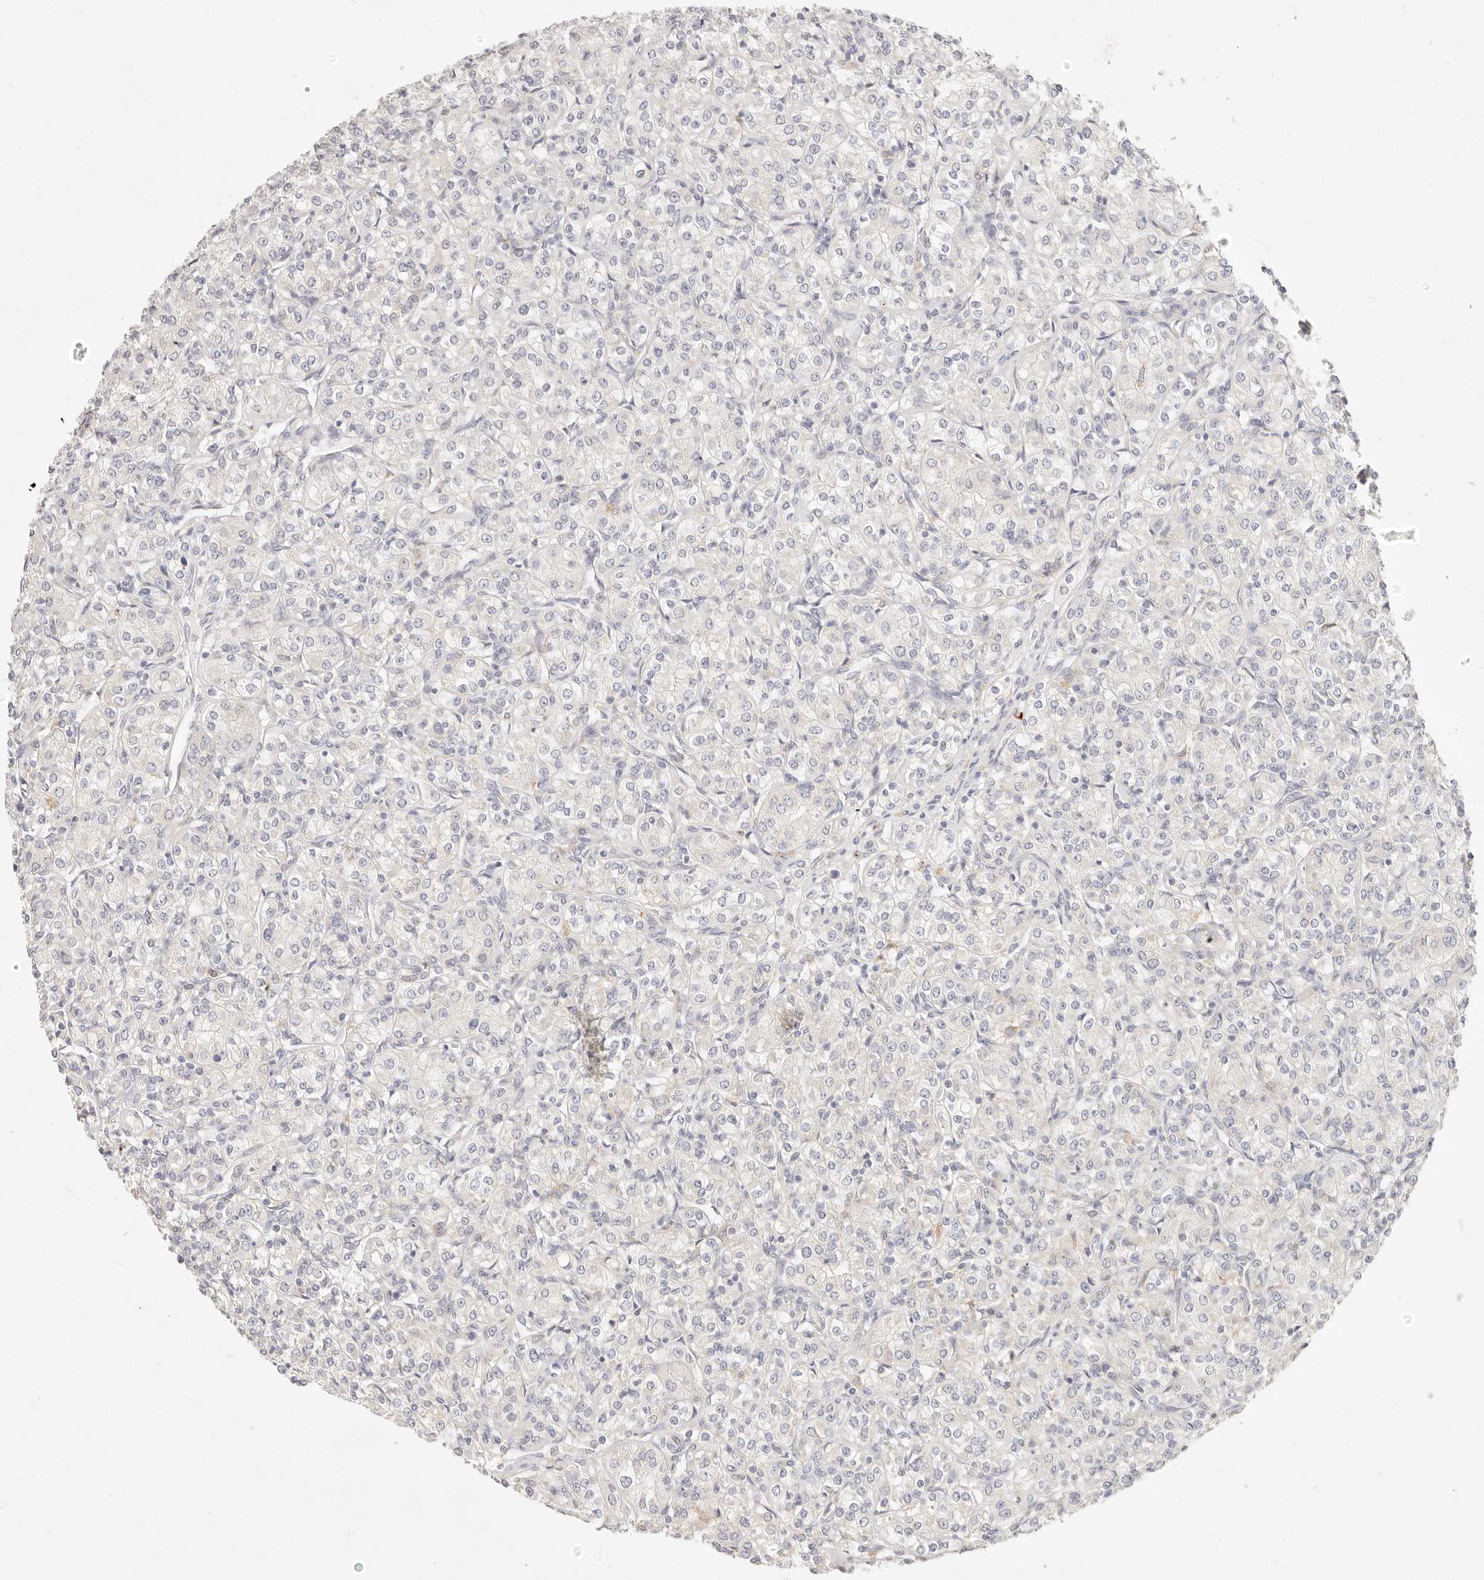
{"staining": {"intensity": "negative", "quantity": "none", "location": "none"}, "tissue": "renal cancer", "cell_type": "Tumor cells", "image_type": "cancer", "snomed": [{"axis": "morphology", "description": "Adenocarcinoma, NOS"}, {"axis": "topography", "description": "Kidney"}], "caption": "Renal cancer stained for a protein using immunohistochemistry demonstrates no positivity tumor cells.", "gene": "GPR84", "patient": {"sex": "male", "age": 77}}